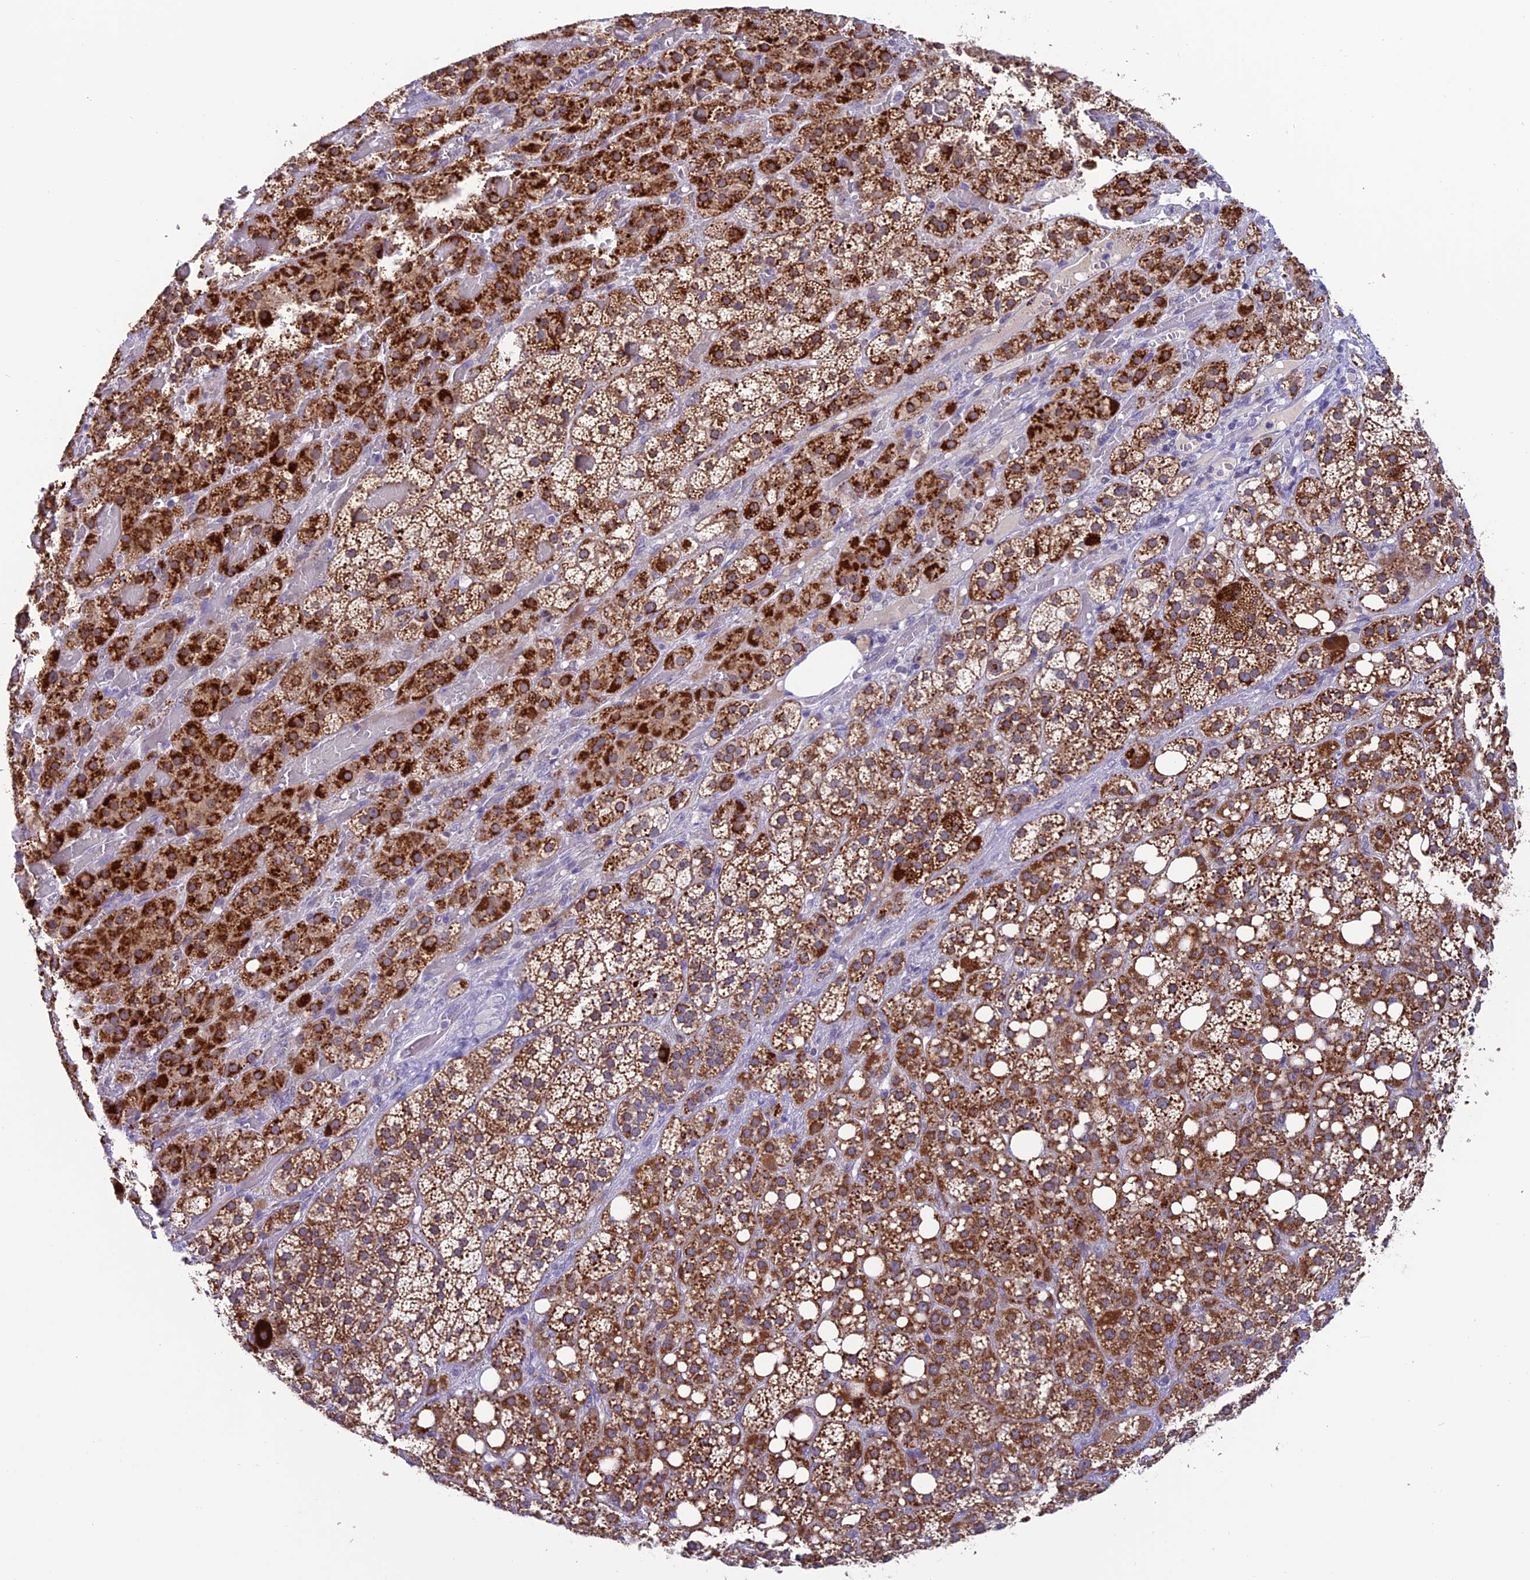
{"staining": {"intensity": "strong", "quantity": "25%-75%", "location": "cytoplasmic/membranous"}, "tissue": "adrenal gland", "cell_type": "Glandular cells", "image_type": "normal", "snomed": [{"axis": "morphology", "description": "Normal tissue, NOS"}, {"axis": "topography", "description": "Adrenal gland"}], "caption": "A brown stain shows strong cytoplasmic/membranous staining of a protein in glandular cells of benign human adrenal gland.", "gene": "SLC10A1", "patient": {"sex": "female", "age": 59}}